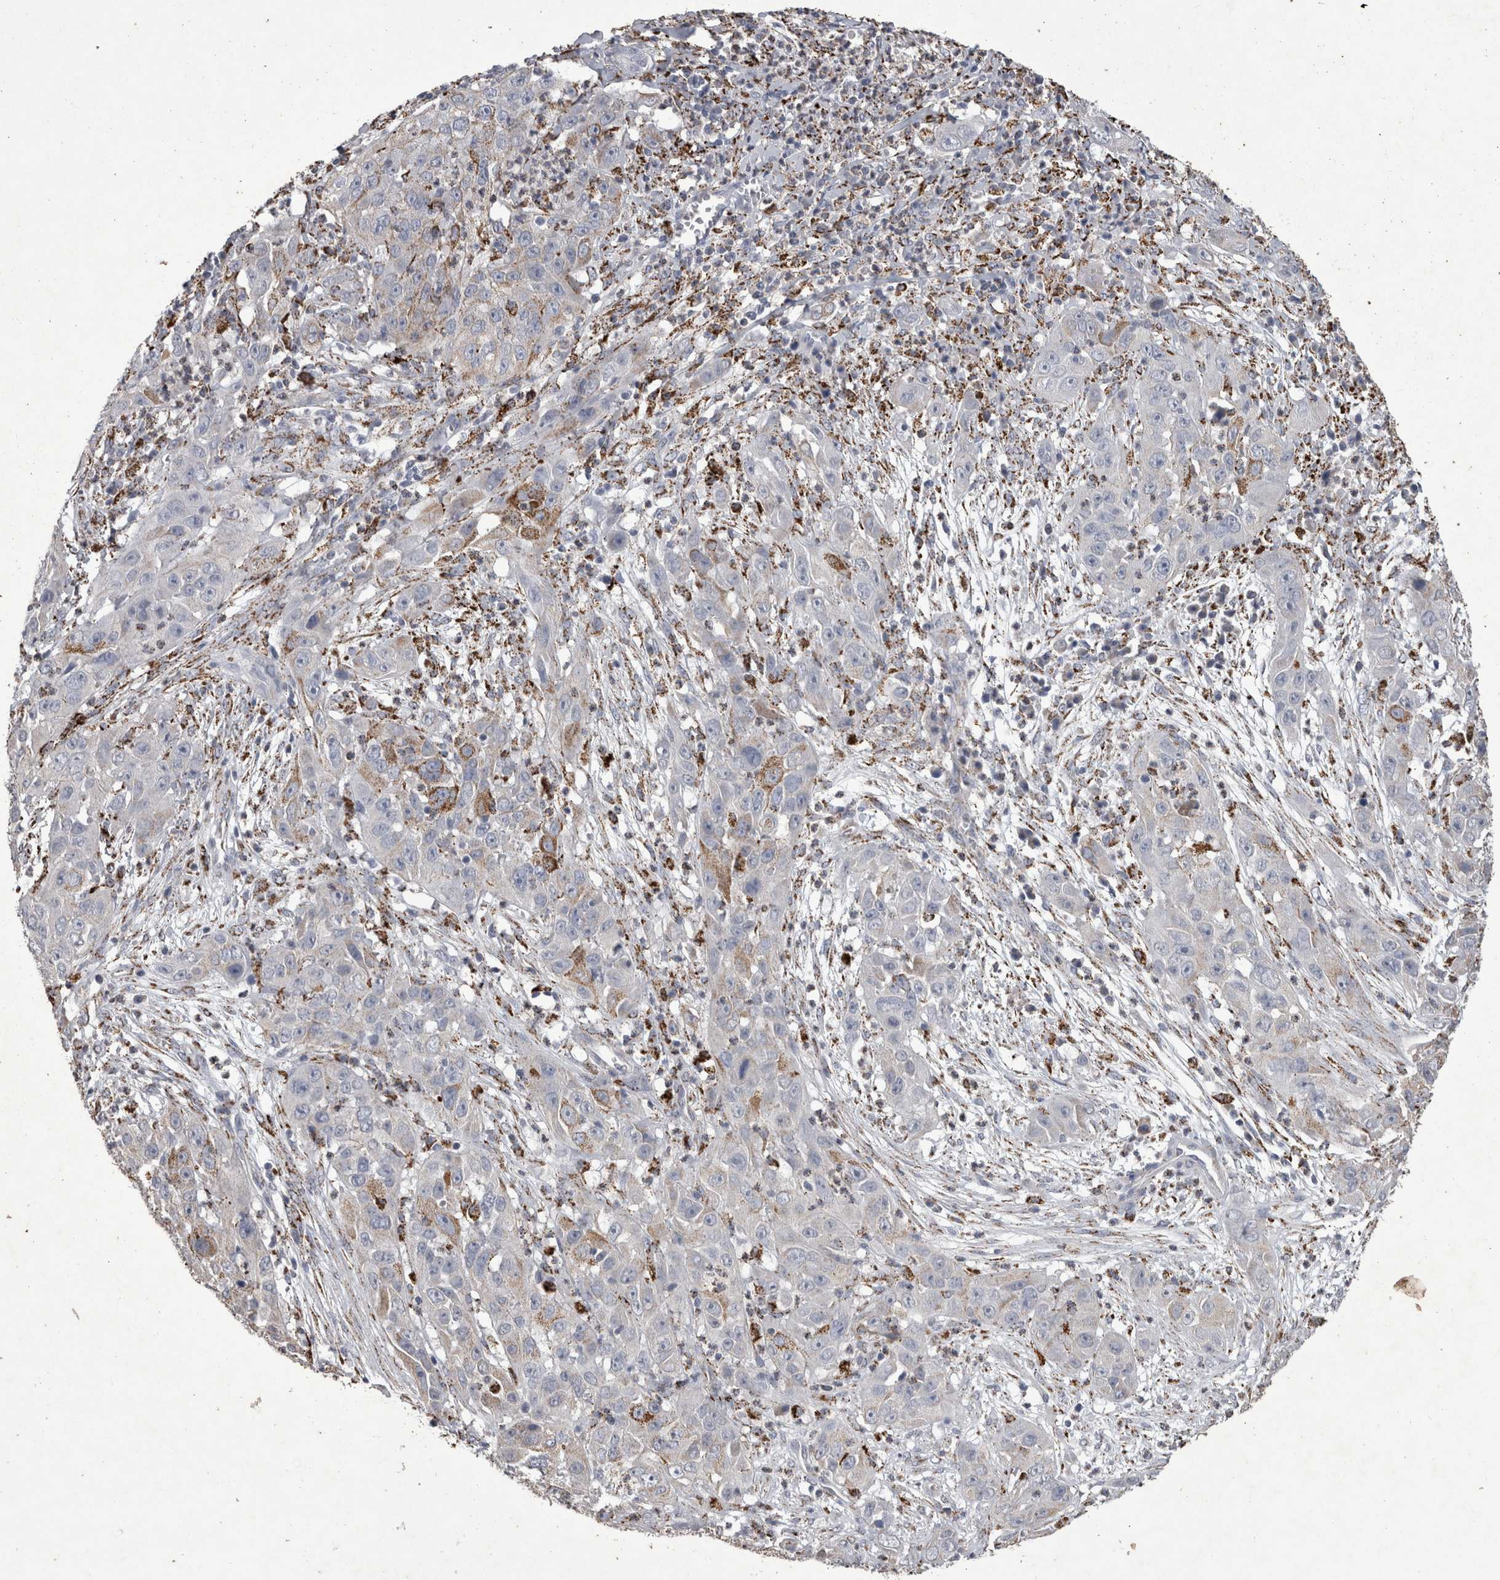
{"staining": {"intensity": "moderate", "quantity": "<25%", "location": "cytoplasmic/membranous"}, "tissue": "cervical cancer", "cell_type": "Tumor cells", "image_type": "cancer", "snomed": [{"axis": "morphology", "description": "Squamous cell carcinoma, NOS"}, {"axis": "topography", "description": "Cervix"}], "caption": "Immunohistochemical staining of human cervical cancer (squamous cell carcinoma) displays low levels of moderate cytoplasmic/membranous expression in approximately <25% of tumor cells.", "gene": "DKK3", "patient": {"sex": "female", "age": 32}}